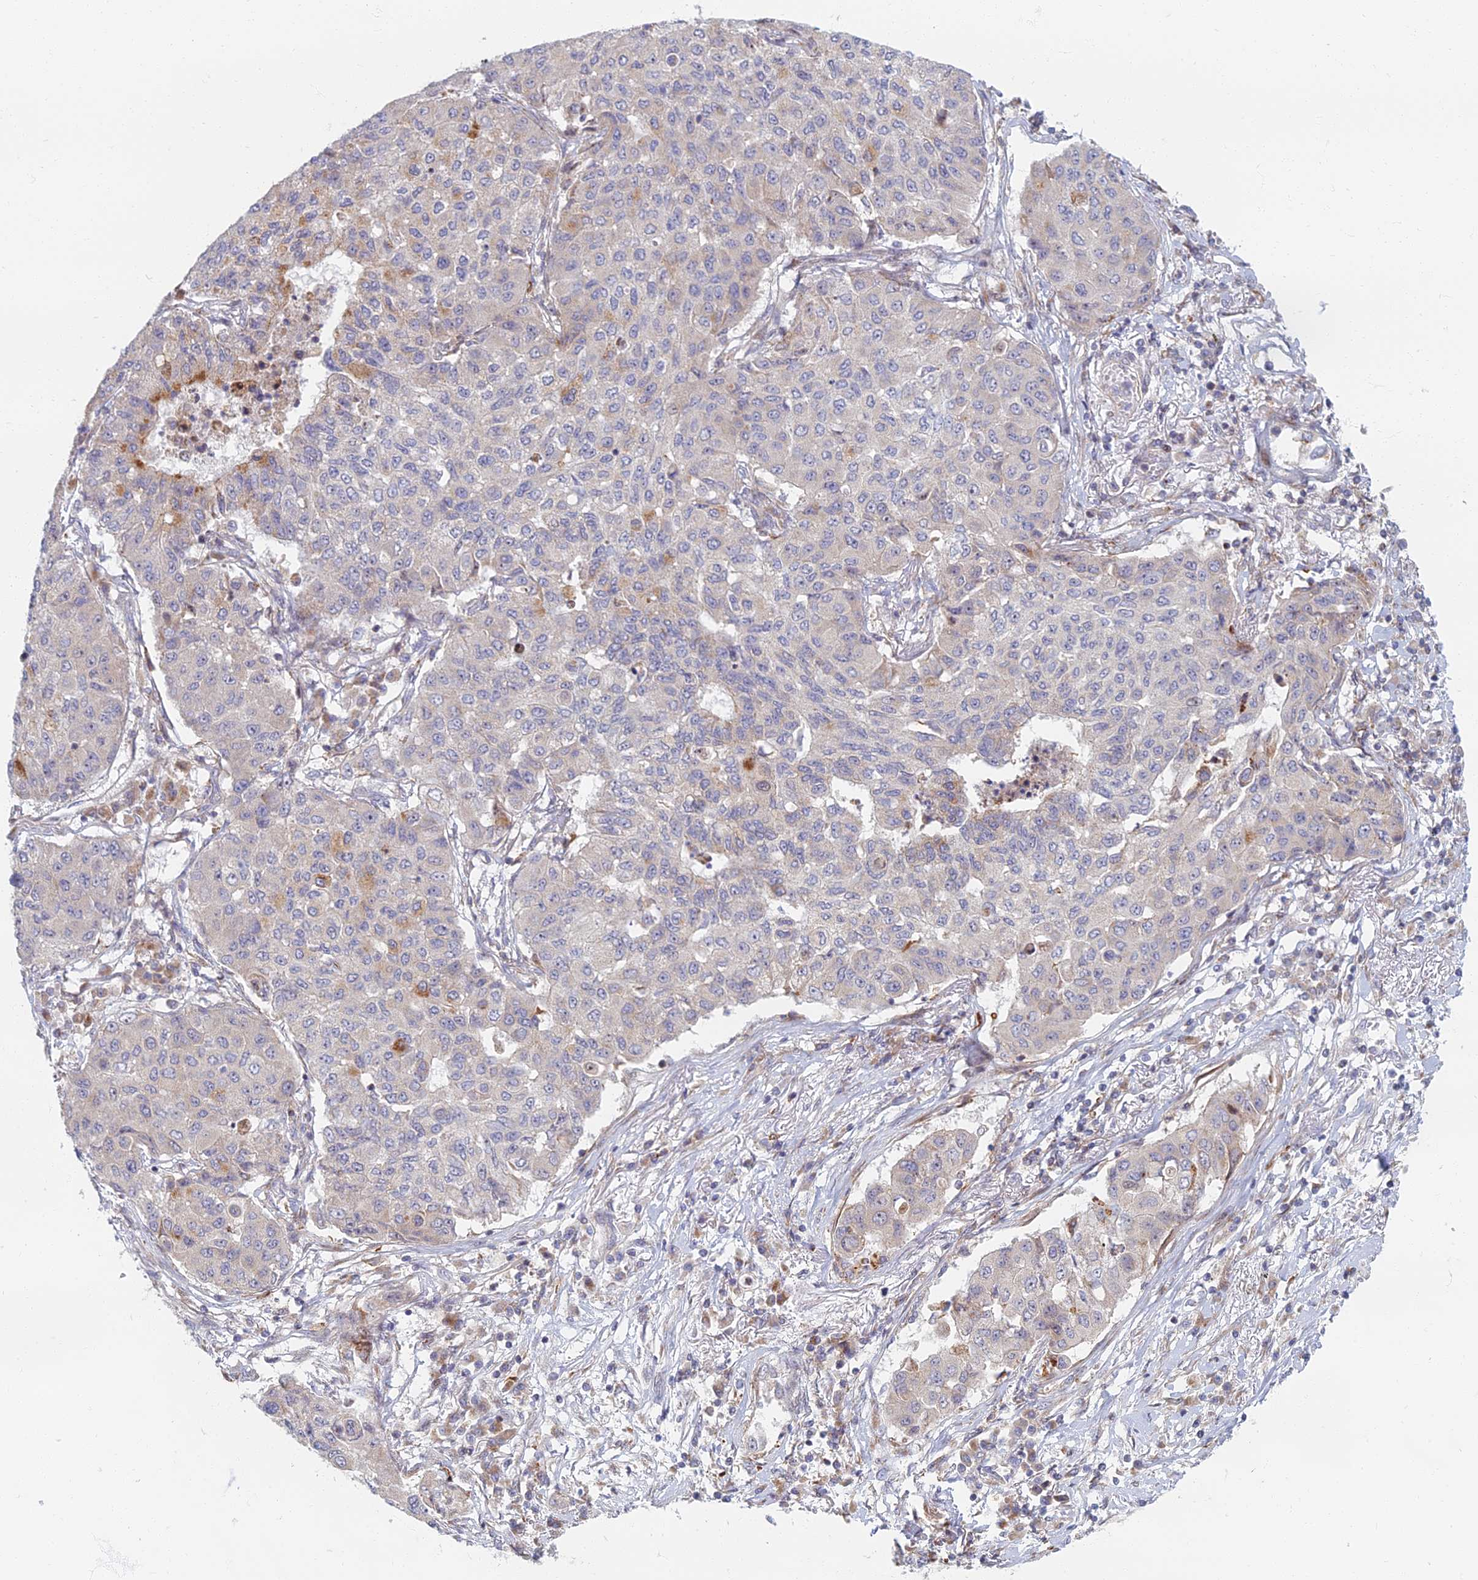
{"staining": {"intensity": "negative", "quantity": "none", "location": "none"}, "tissue": "lung cancer", "cell_type": "Tumor cells", "image_type": "cancer", "snomed": [{"axis": "morphology", "description": "Squamous cell carcinoma, NOS"}, {"axis": "topography", "description": "Lung"}], "caption": "Tumor cells are negative for brown protein staining in lung cancer (squamous cell carcinoma).", "gene": "C15orf40", "patient": {"sex": "male", "age": 74}}